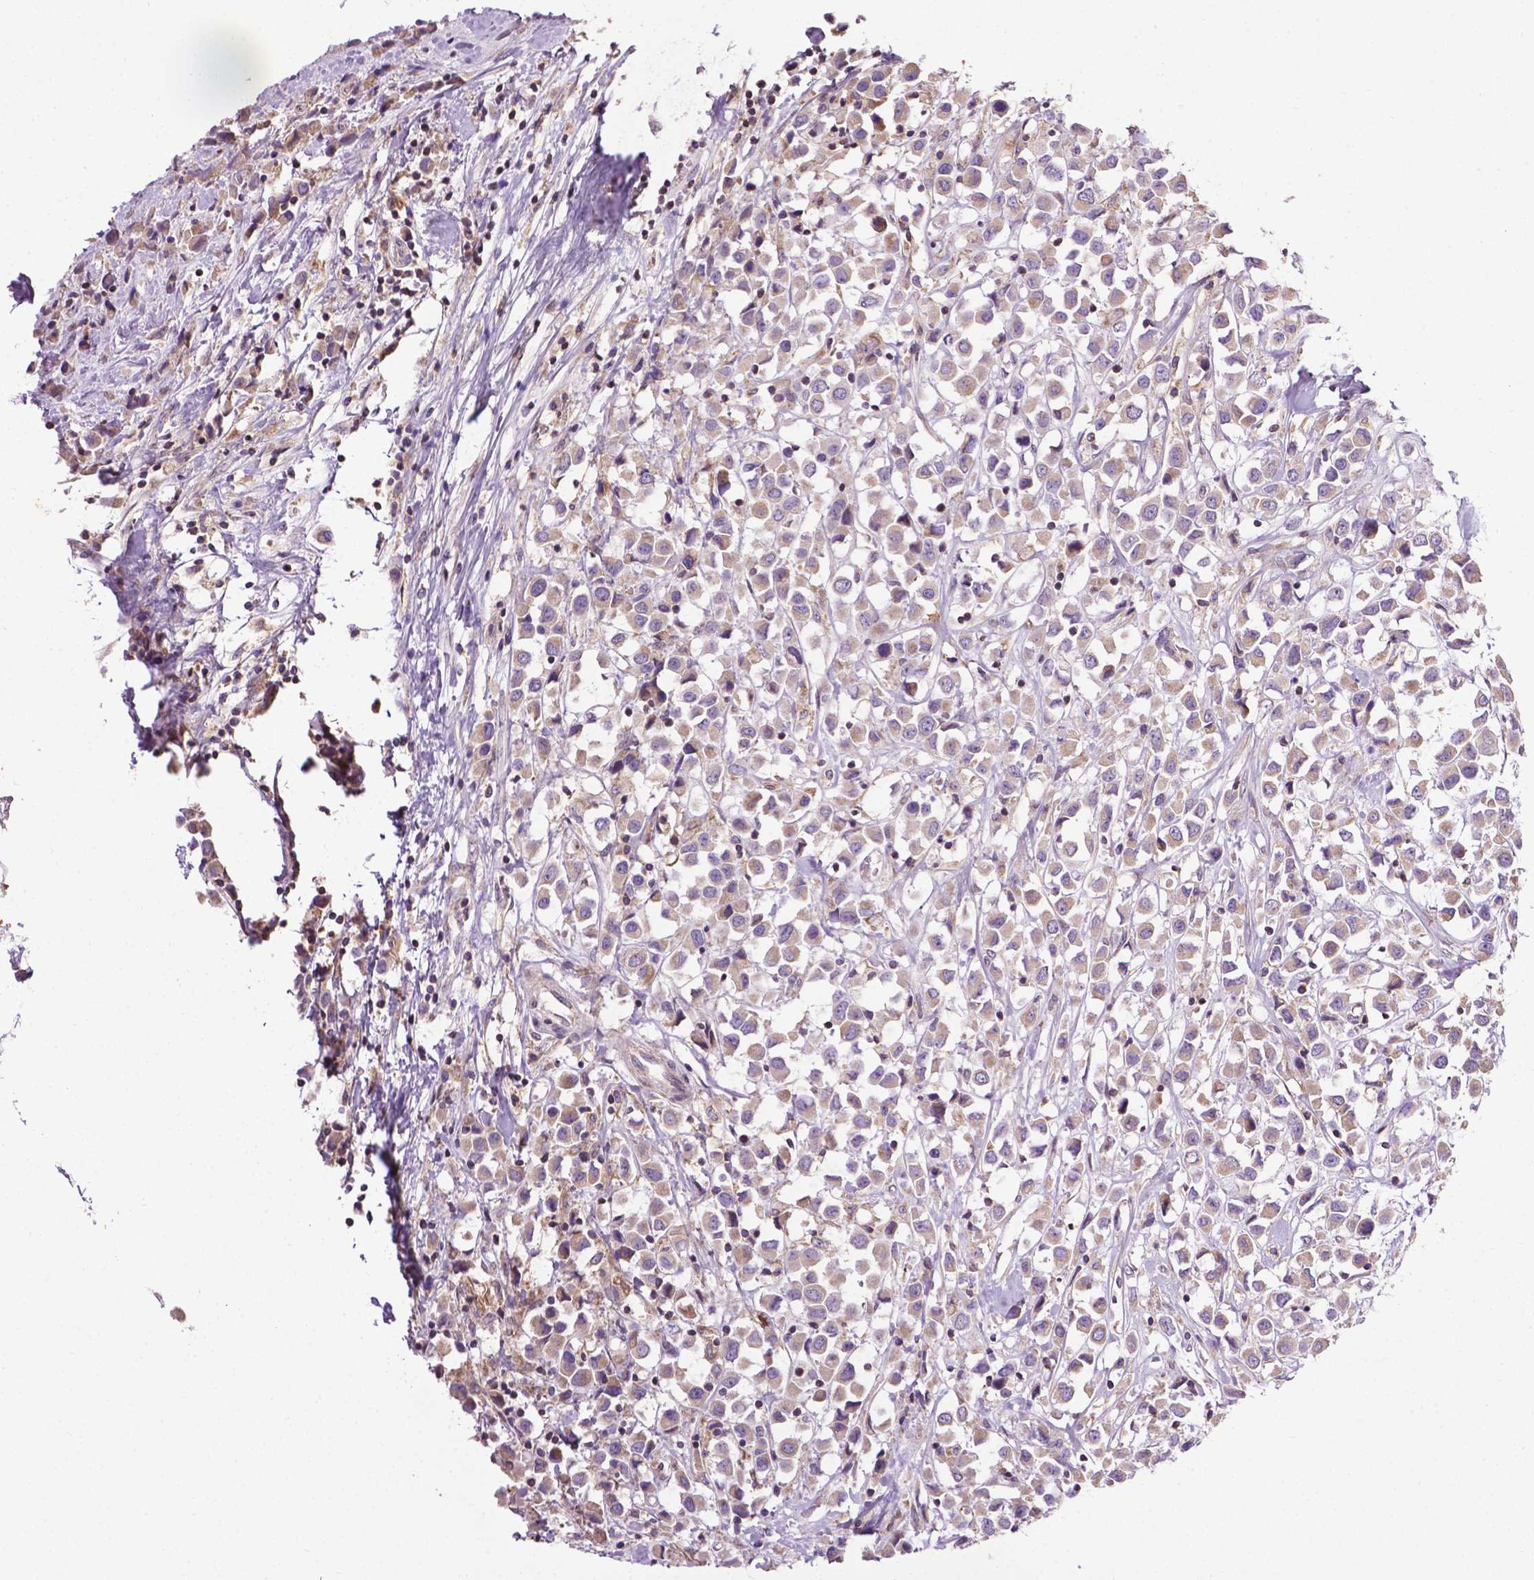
{"staining": {"intensity": "weak", "quantity": ">75%", "location": "cytoplasmic/membranous"}, "tissue": "breast cancer", "cell_type": "Tumor cells", "image_type": "cancer", "snomed": [{"axis": "morphology", "description": "Duct carcinoma"}, {"axis": "topography", "description": "Breast"}], "caption": "Tumor cells demonstrate weak cytoplasmic/membranous expression in approximately >75% of cells in breast invasive ductal carcinoma.", "gene": "SPNS2", "patient": {"sex": "female", "age": 61}}